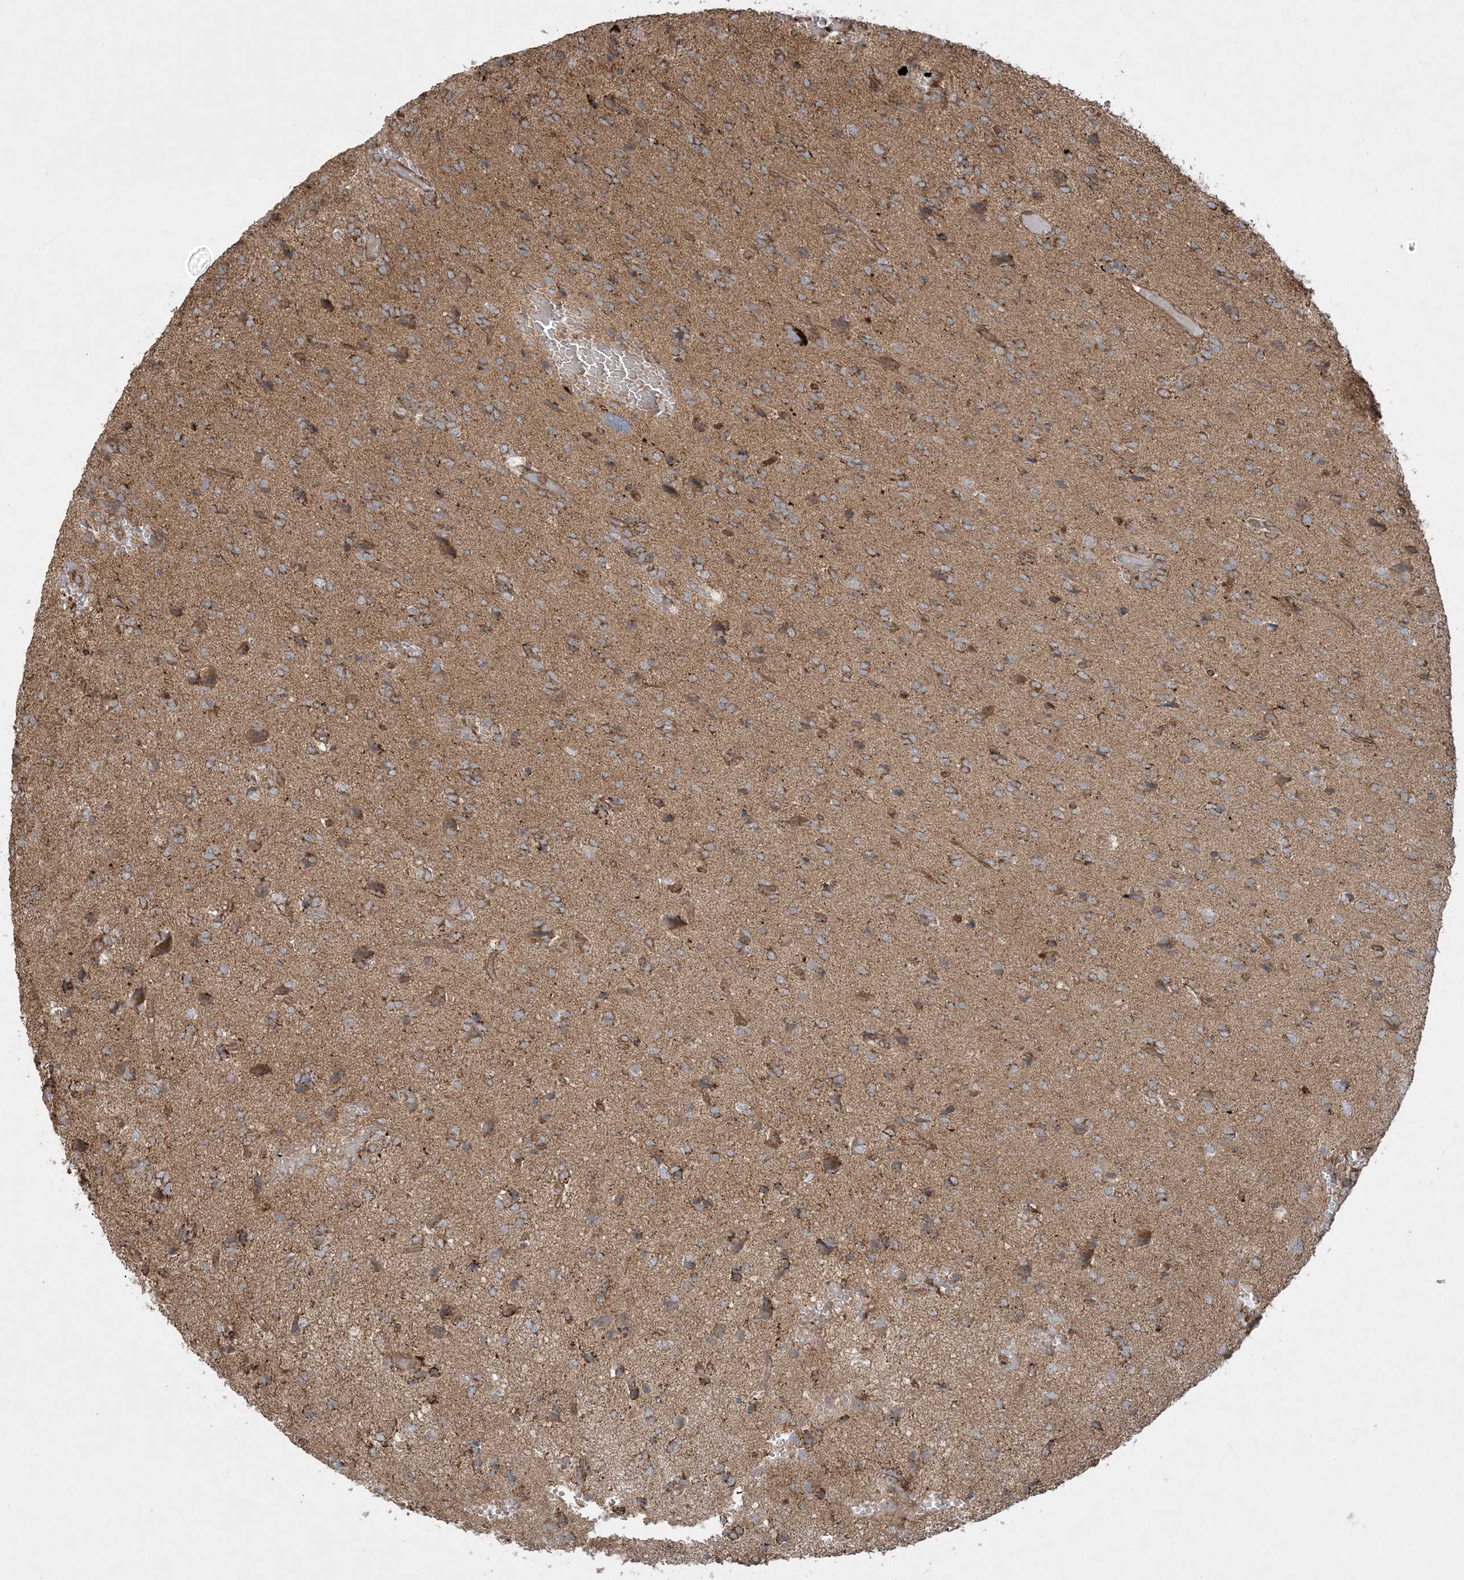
{"staining": {"intensity": "moderate", "quantity": ">75%", "location": "cytoplasmic/membranous"}, "tissue": "glioma", "cell_type": "Tumor cells", "image_type": "cancer", "snomed": [{"axis": "morphology", "description": "Glioma, malignant, High grade"}, {"axis": "topography", "description": "Brain"}], "caption": "High-magnification brightfield microscopy of glioma stained with DAB (brown) and counterstained with hematoxylin (blue). tumor cells exhibit moderate cytoplasmic/membranous positivity is identified in approximately>75% of cells.", "gene": "PPM1F", "patient": {"sex": "female", "age": 59}}